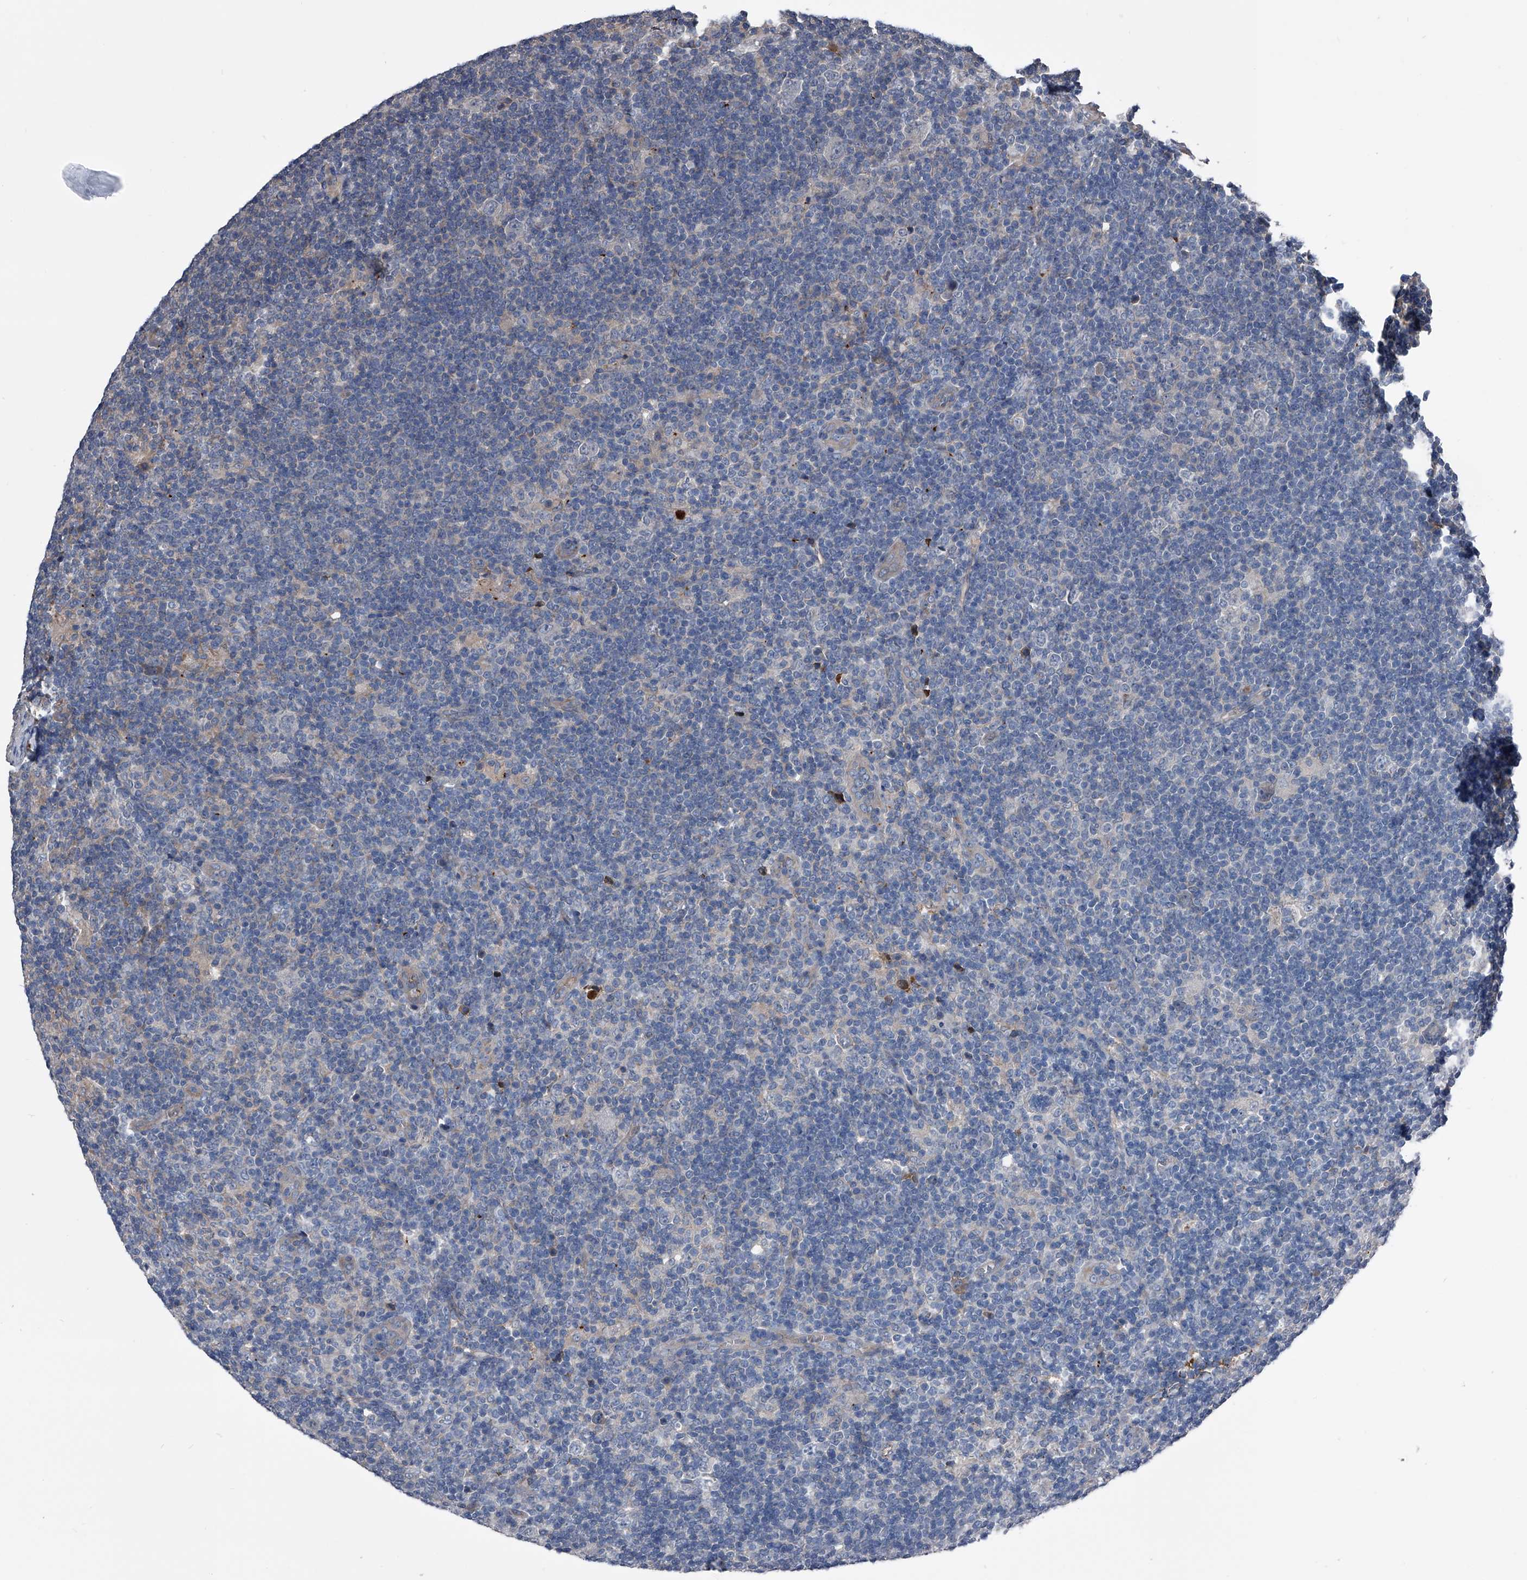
{"staining": {"intensity": "negative", "quantity": "none", "location": "none"}, "tissue": "lymphoma", "cell_type": "Tumor cells", "image_type": "cancer", "snomed": [{"axis": "morphology", "description": "Hodgkin's disease, NOS"}, {"axis": "topography", "description": "Lymph node"}], "caption": "Immunohistochemistry (IHC) image of neoplastic tissue: human lymphoma stained with DAB (3,3'-diaminobenzidine) exhibits no significant protein positivity in tumor cells.", "gene": "KIF13A", "patient": {"sex": "female", "age": 57}}